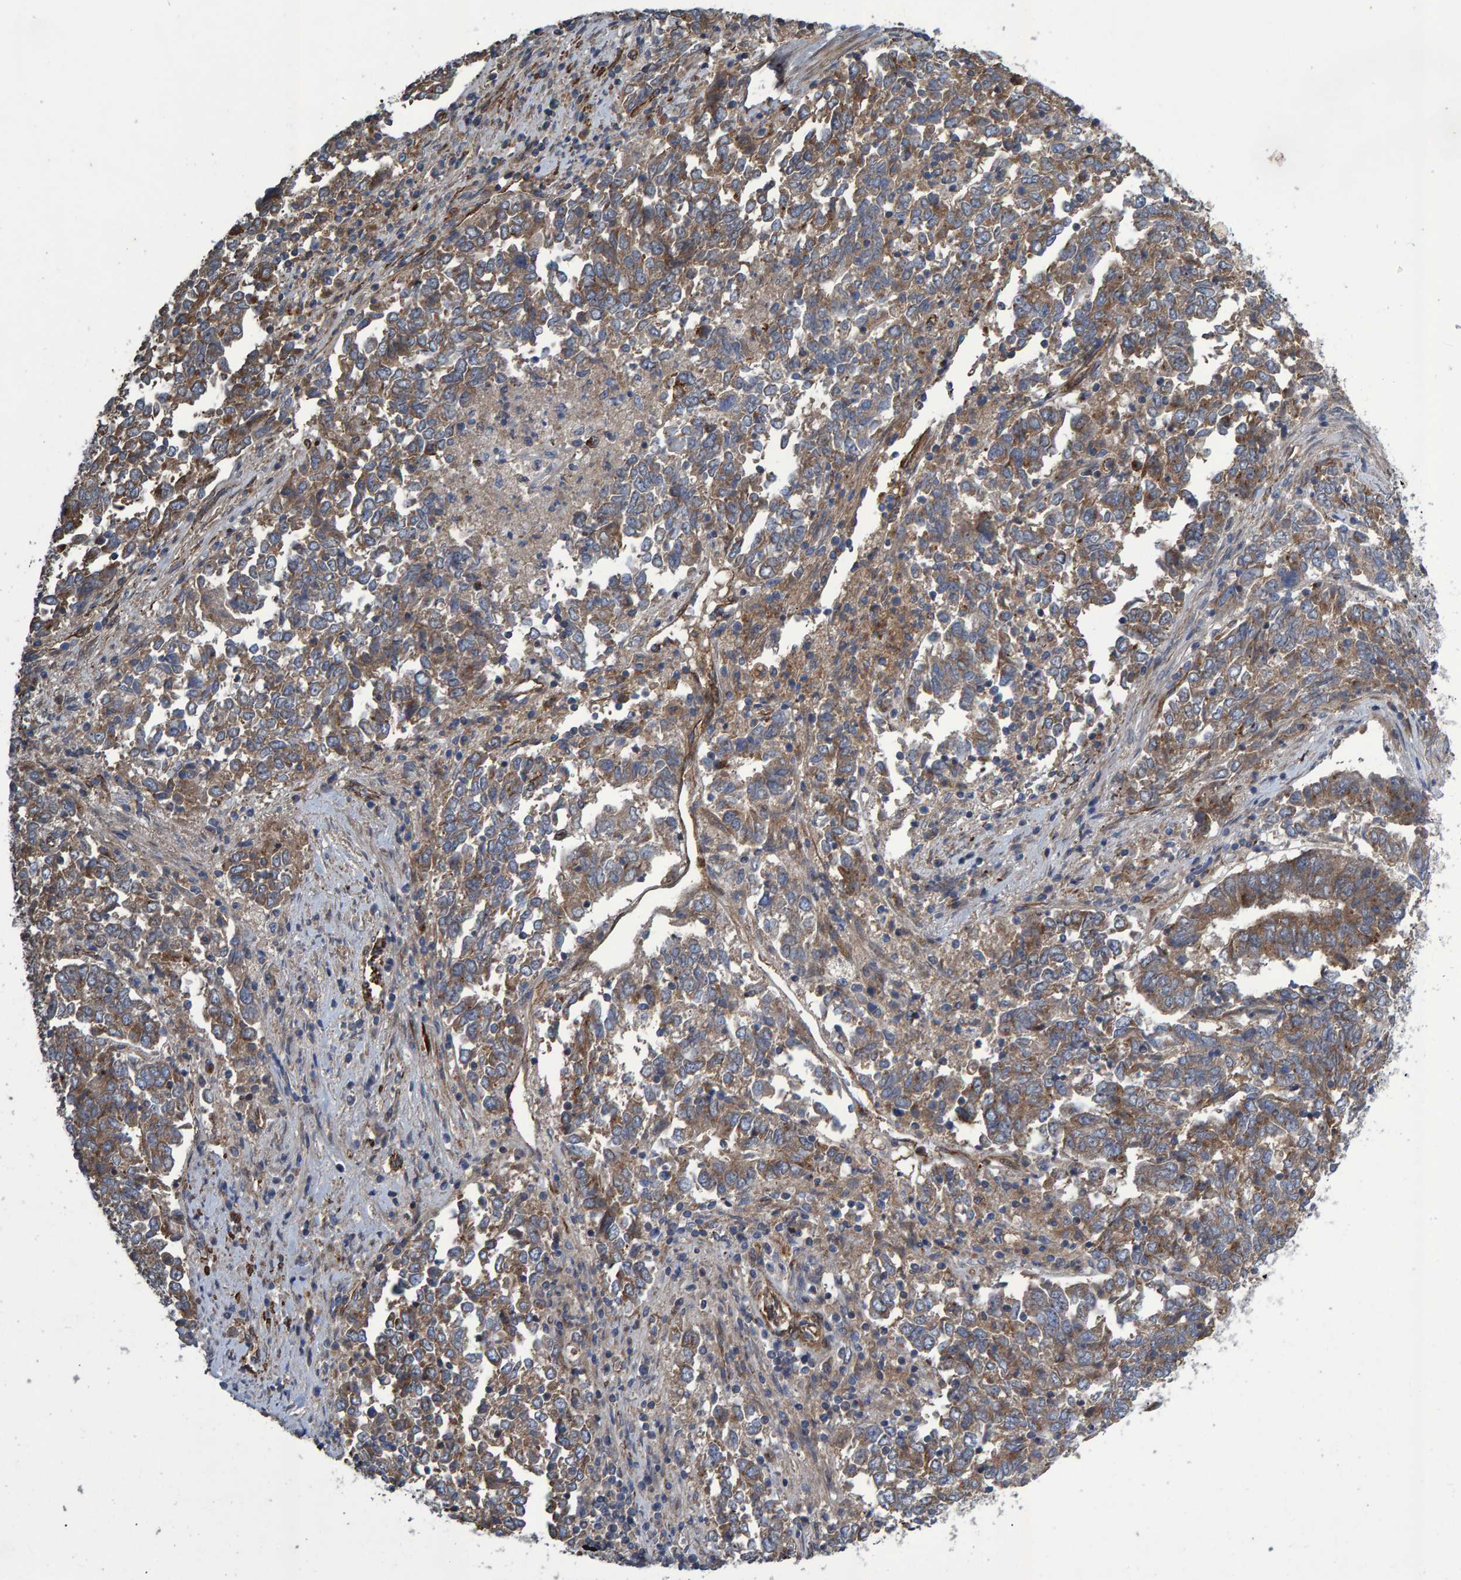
{"staining": {"intensity": "moderate", "quantity": ">75%", "location": "cytoplasmic/membranous"}, "tissue": "endometrial cancer", "cell_type": "Tumor cells", "image_type": "cancer", "snomed": [{"axis": "morphology", "description": "Adenocarcinoma, NOS"}, {"axis": "topography", "description": "Endometrium"}], "caption": "An immunohistochemistry photomicrograph of tumor tissue is shown. Protein staining in brown labels moderate cytoplasmic/membranous positivity in endometrial cancer (adenocarcinoma) within tumor cells.", "gene": "SLIT2", "patient": {"sex": "female", "age": 80}}